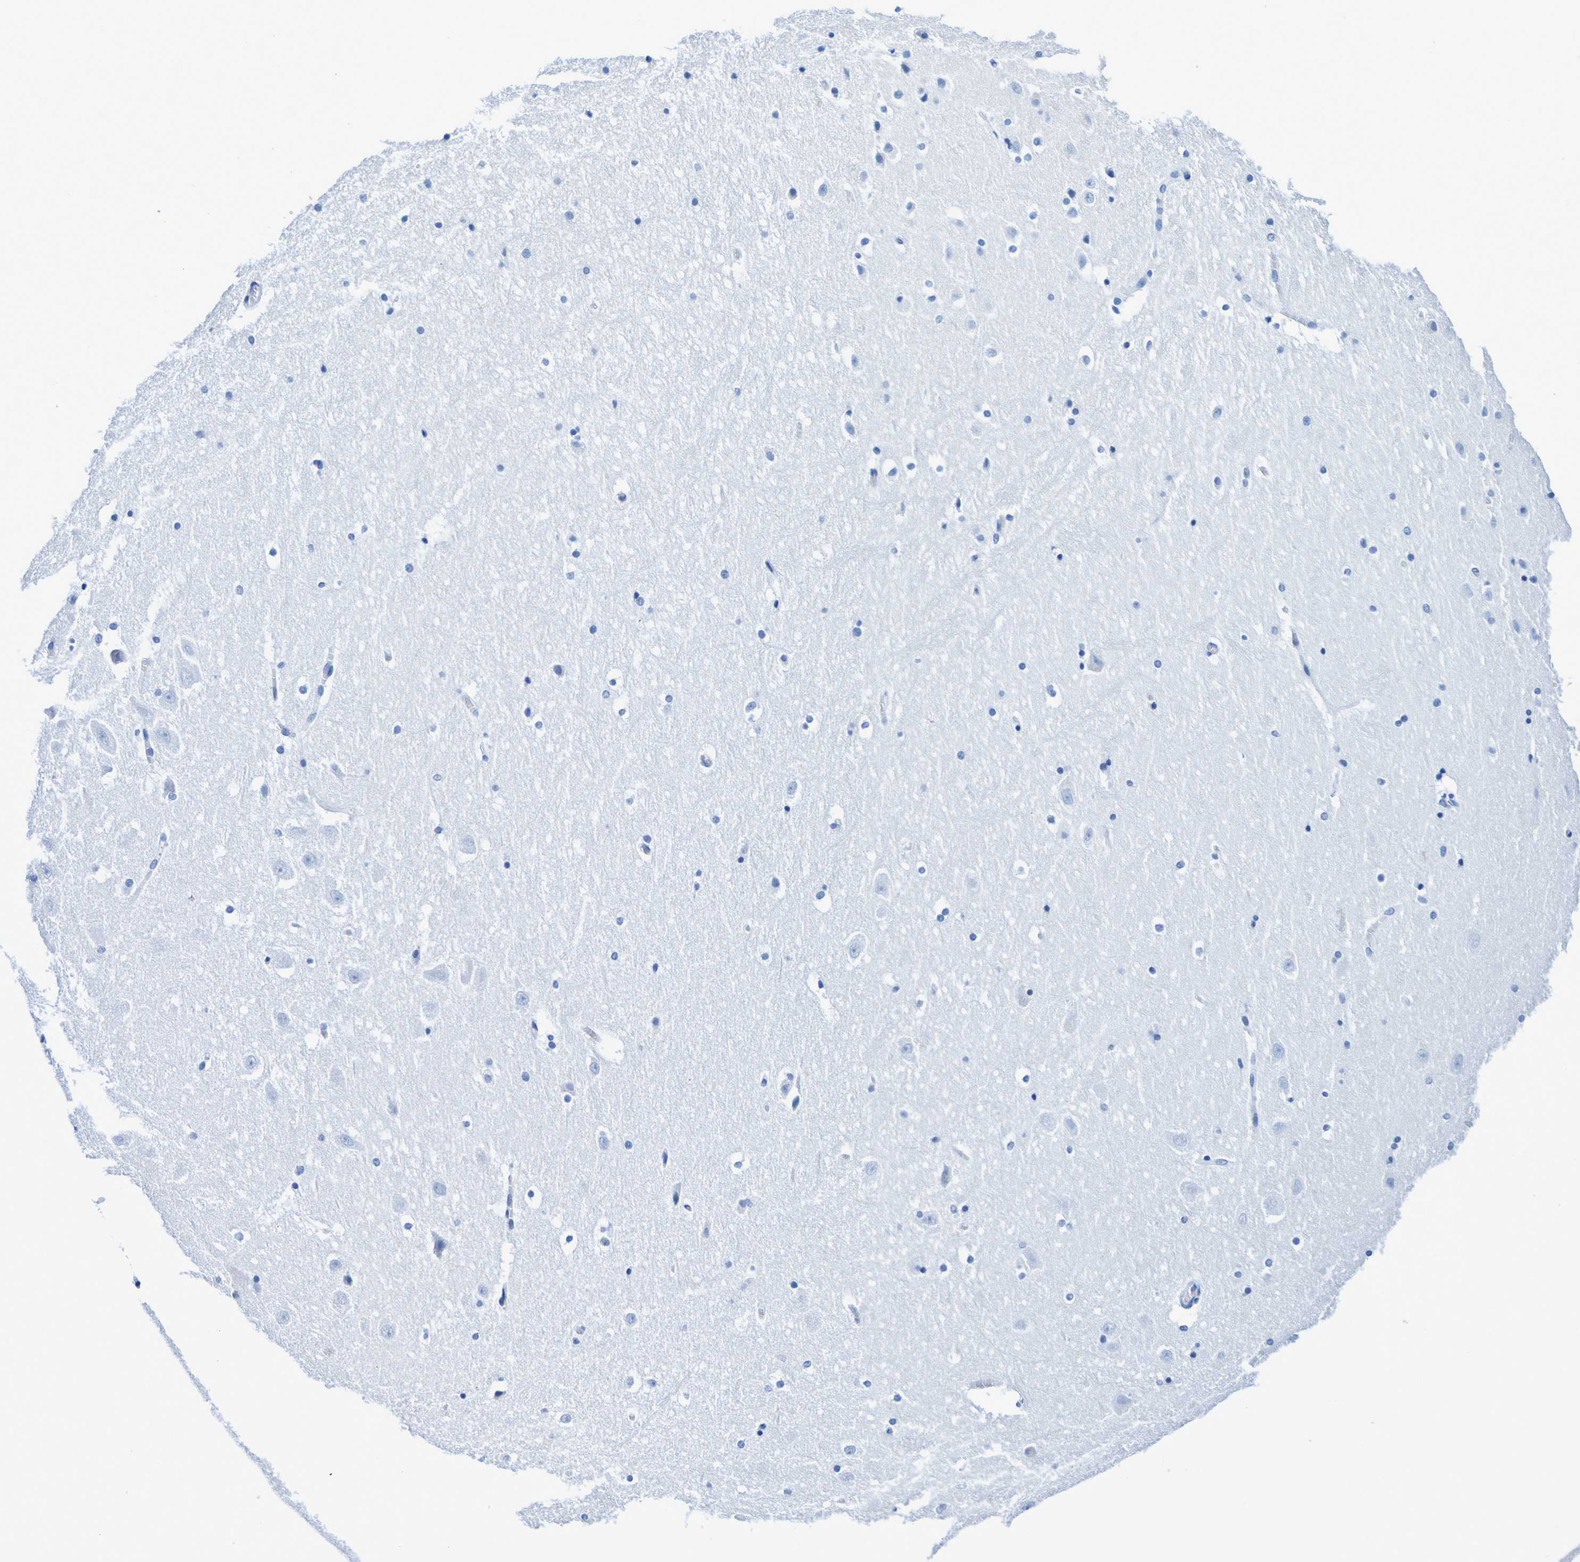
{"staining": {"intensity": "negative", "quantity": "none", "location": "none"}, "tissue": "hippocampus", "cell_type": "Glial cells", "image_type": "normal", "snomed": [{"axis": "morphology", "description": "Normal tissue, NOS"}, {"axis": "topography", "description": "Hippocampus"}], "caption": "High power microscopy histopathology image of an immunohistochemistry (IHC) photomicrograph of benign hippocampus, revealing no significant expression in glial cells.", "gene": "DPEP1", "patient": {"sex": "male", "age": 45}}